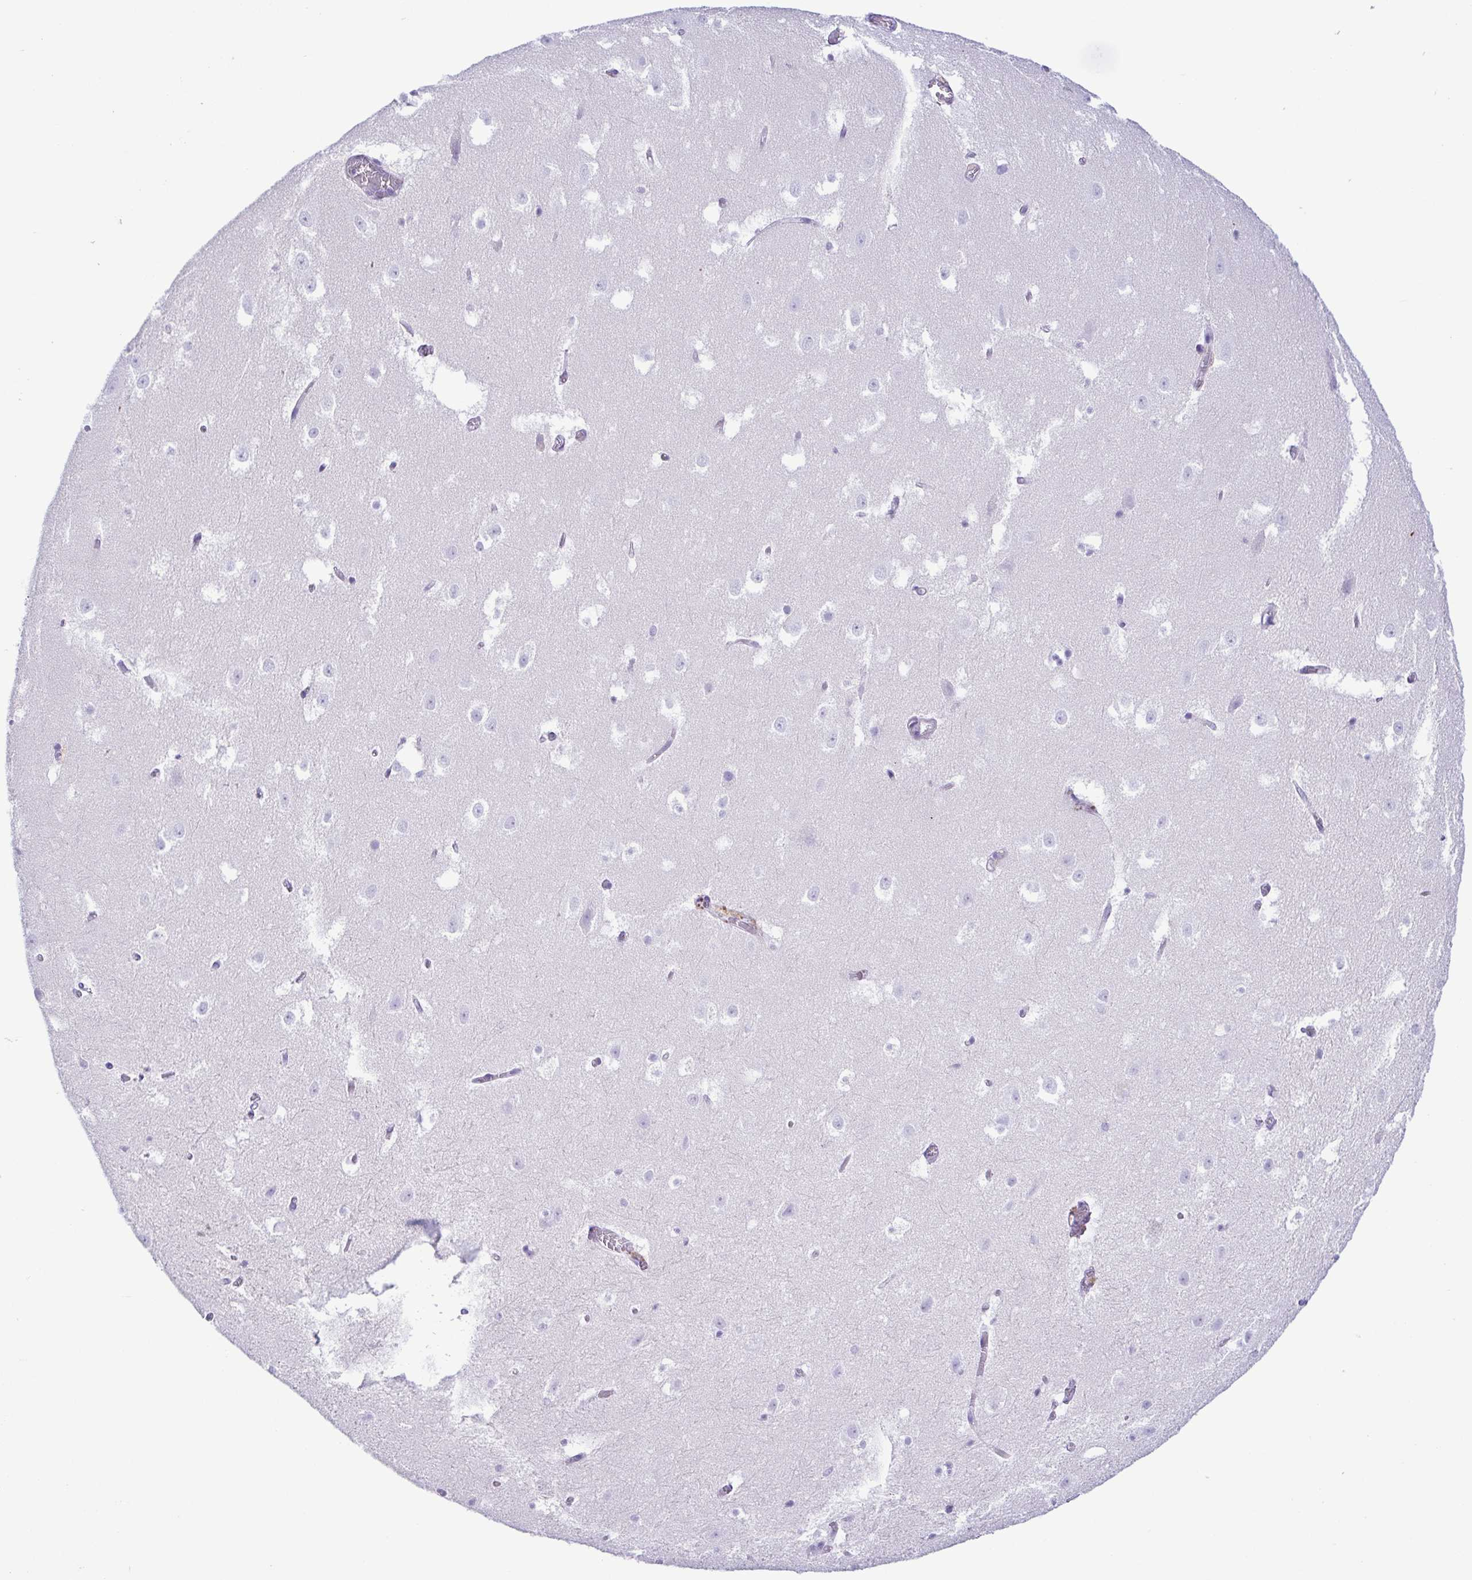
{"staining": {"intensity": "negative", "quantity": "none", "location": "none"}, "tissue": "hippocampus", "cell_type": "Glial cells", "image_type": "normal", "snomed": [{"axis": "morphology", "description": "Normal tissue, NOS"}, {"axis": "topography", "description": "Hippocampus"}], "caption": "High power microscopy image of an immunohistochemistry (IHC) histopathology image of unremarkable hippocampus, revealing no significant expression in glial cells.", "gene": "GPR182", "patient": {"sex": "female", "age": 52}}